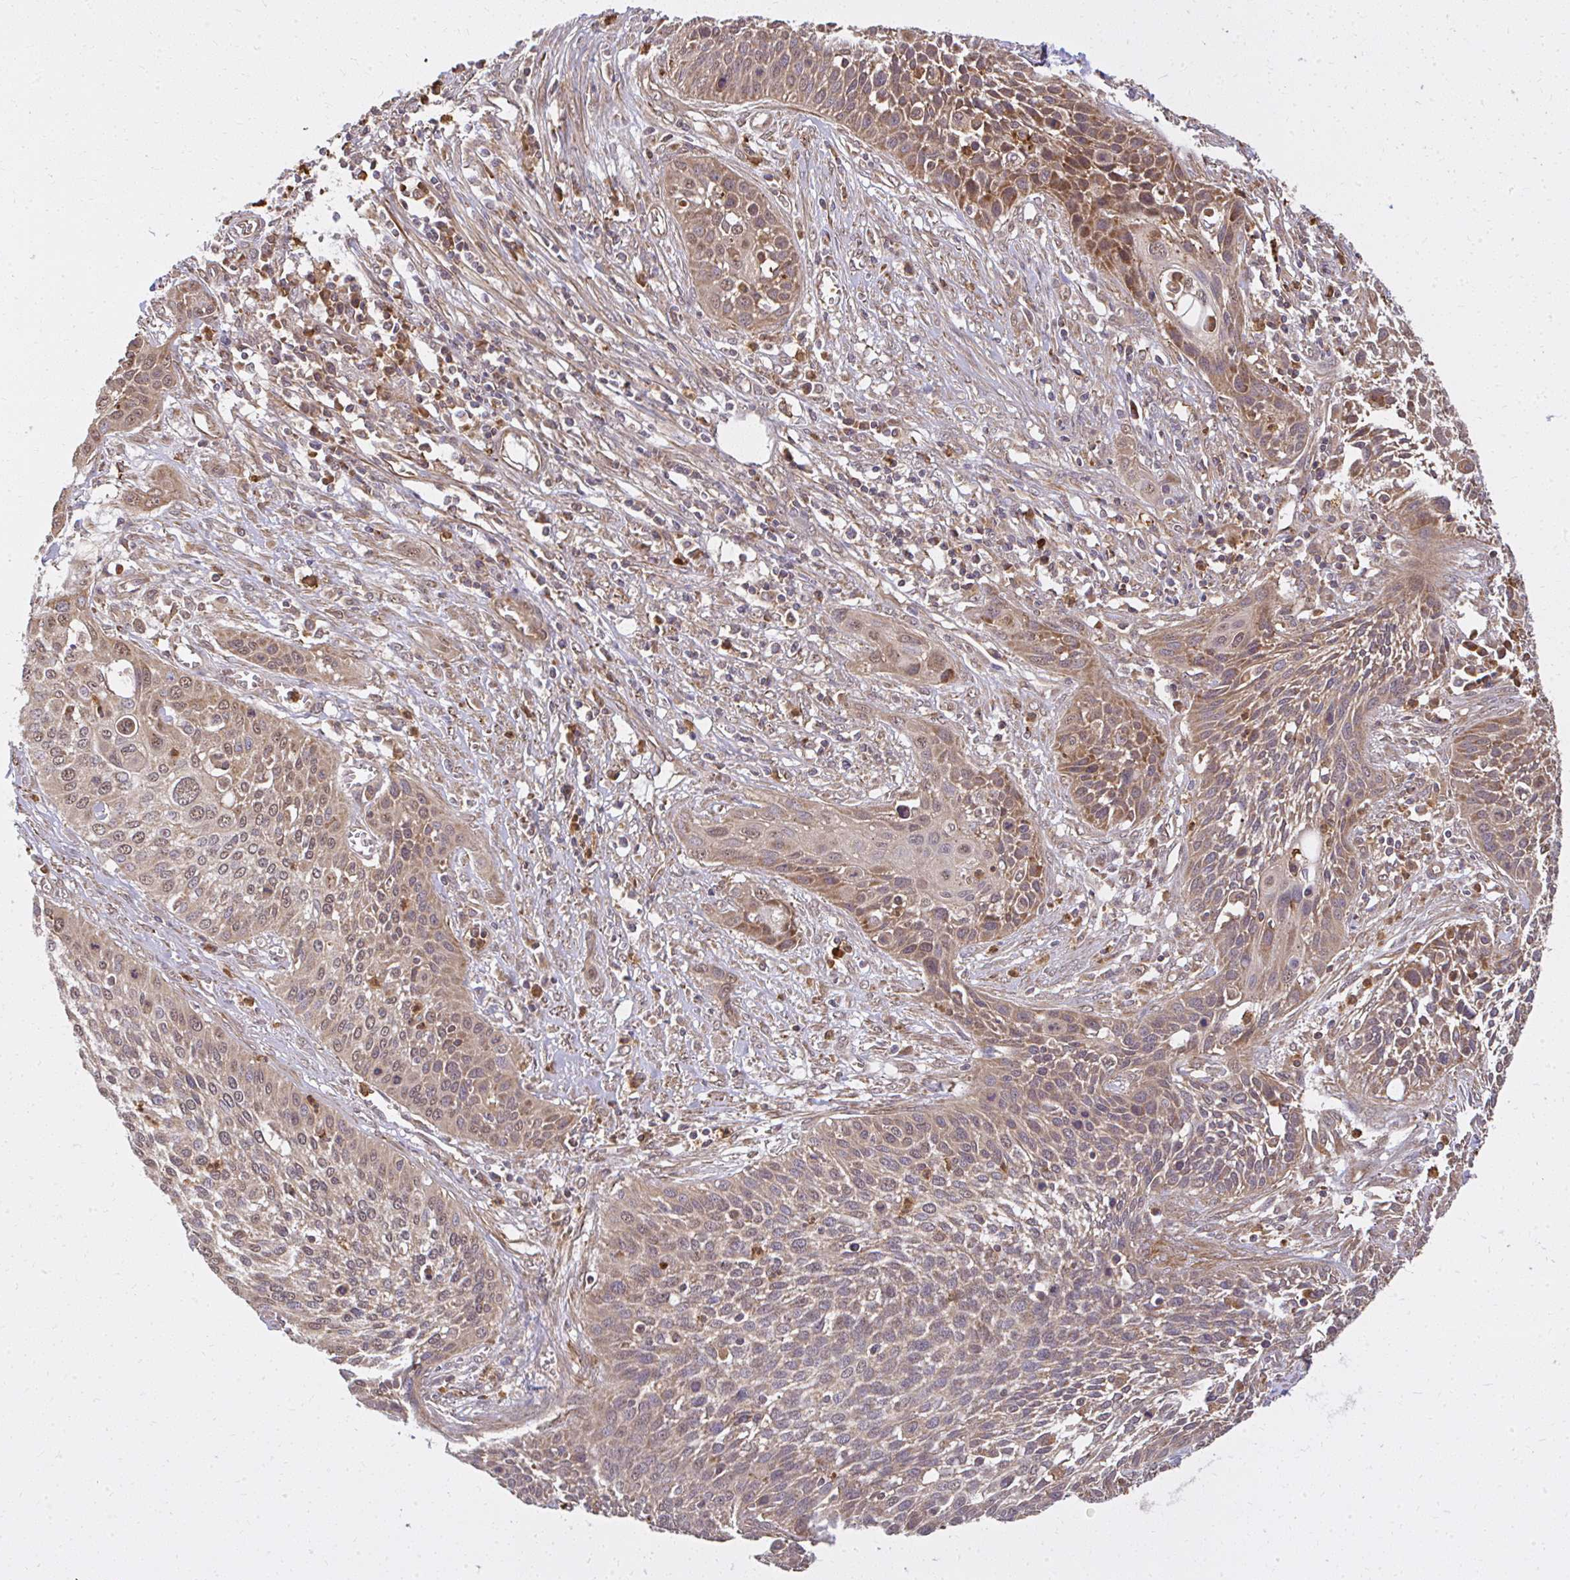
{"staining": {"intensity": "weak", "quantity": "25%-75%", "location": "cytoplasmic/membranous"}, "tissue": "cervical cancer", "cell_type": "Tumor cells", "image_type": "cancer", "snomed": [{"axis": "morphology", "description": "Squamous cell carcinoma, NOS"}, {"axis": "topography", "description": "Cervix"}], "caption": "IHC (DAB (3,3'-diaminobenzidine)) staining of cervical cancer (squamous cell carcinoma) reveals weak cytoplasmic/membranous protein positivity in approximately 25%-75% of tumor cells.", "gene": "GNS", "patient": {"sex": "female", "age": 34}}